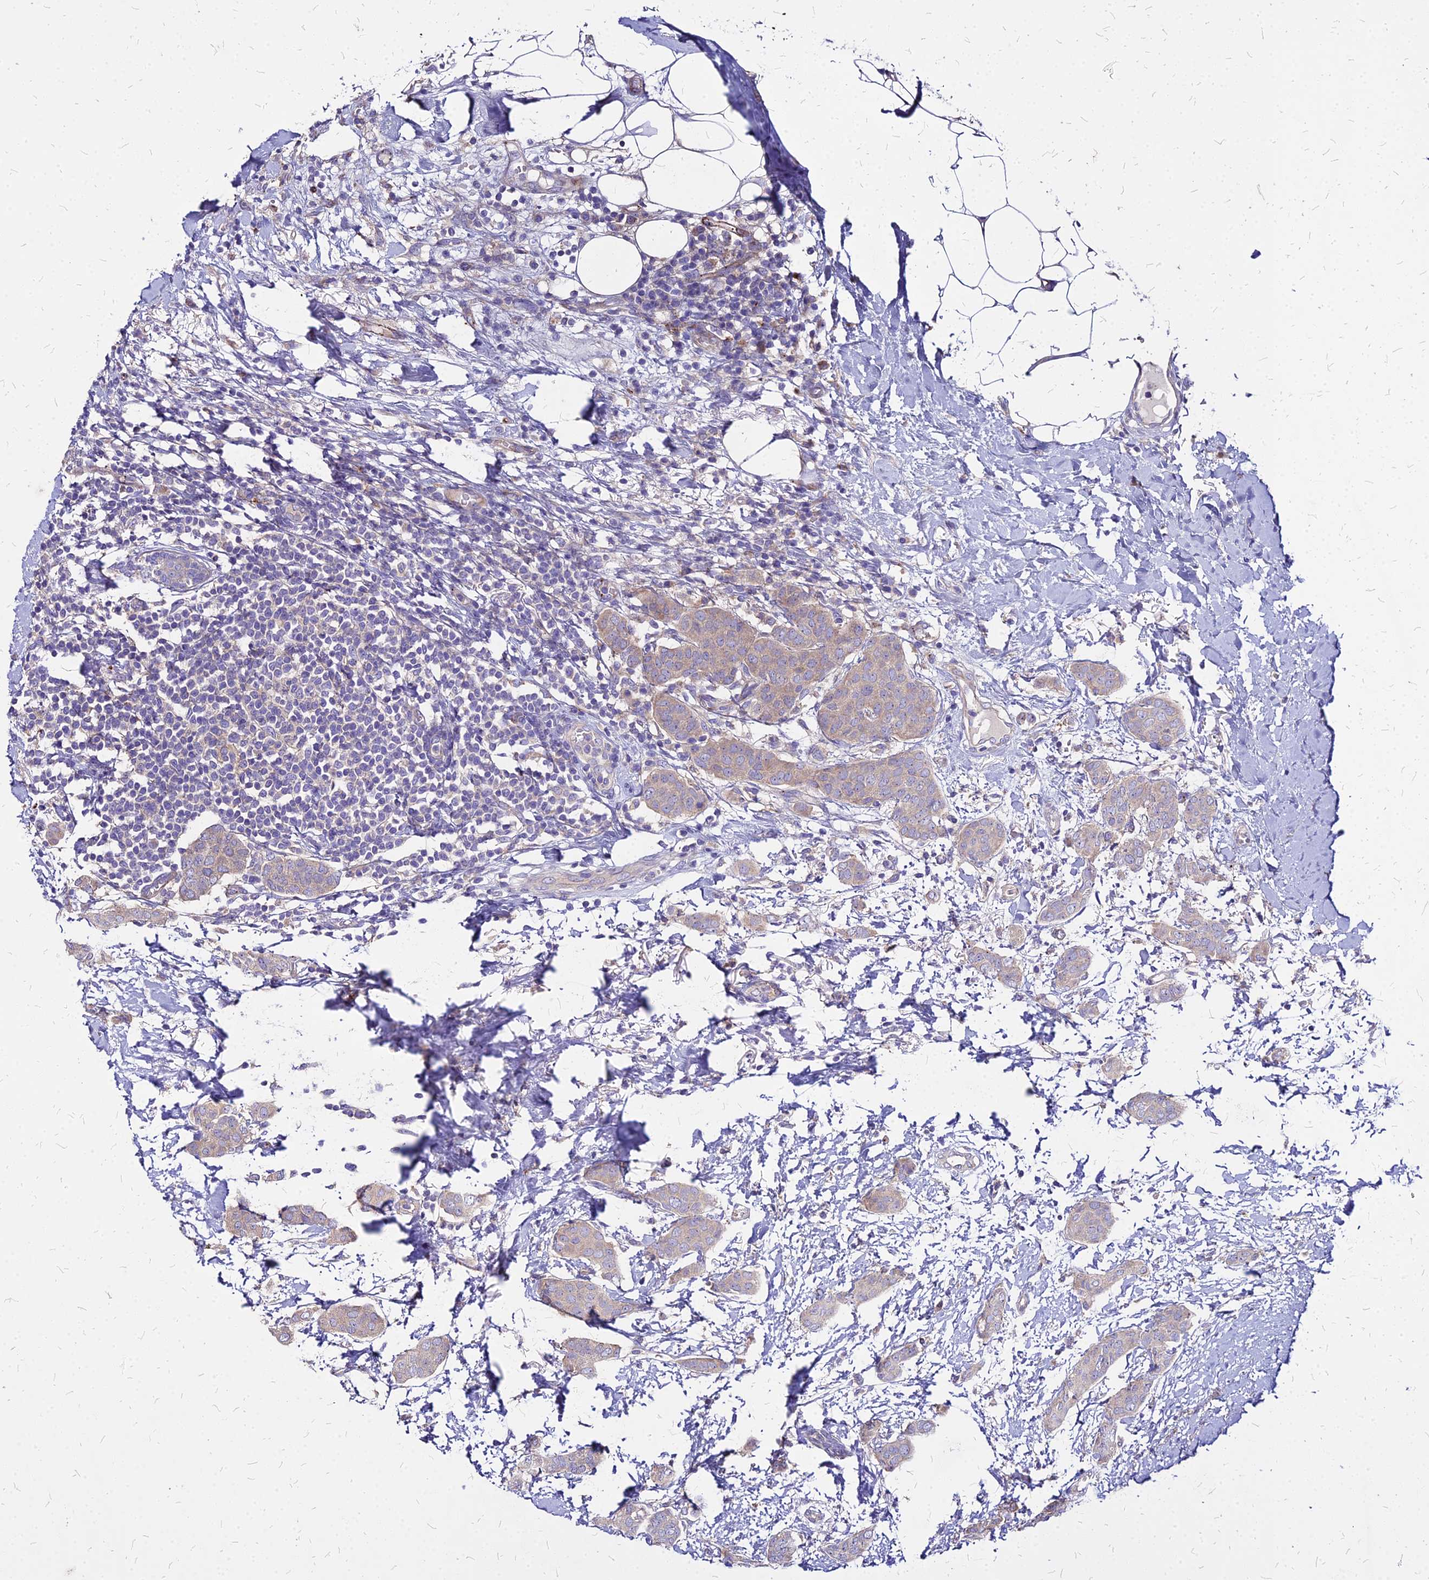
{"staining": {"intensity": "weak", "quantity": ">75%", "location": "cytoplasmic/membranous"}, "tissue": "breast cancer", "cell_type": "Tumor cells", "image_type": "cancer", "snomed": [{"axis": "morphology", "description": "Duct carcinoma"}, {"axis": "topography", "description": "Breast"}], "caption": "Immunohistochemistry staining of breast intraductal carcinoma, which demonstrates low levels of weak cytoplasmic/membranous expression in approximately >75% of tumor cells indicating weak cytoplasmic/membranous protein positivity. The staining was performed using DAB (3,3'-diaminobenzidine) (brown) for protein detection and nuclei were counterstained in hematoxylin (blue).", "gene": "COMMD10", "patient": {"sex": "female", "age": 72}}